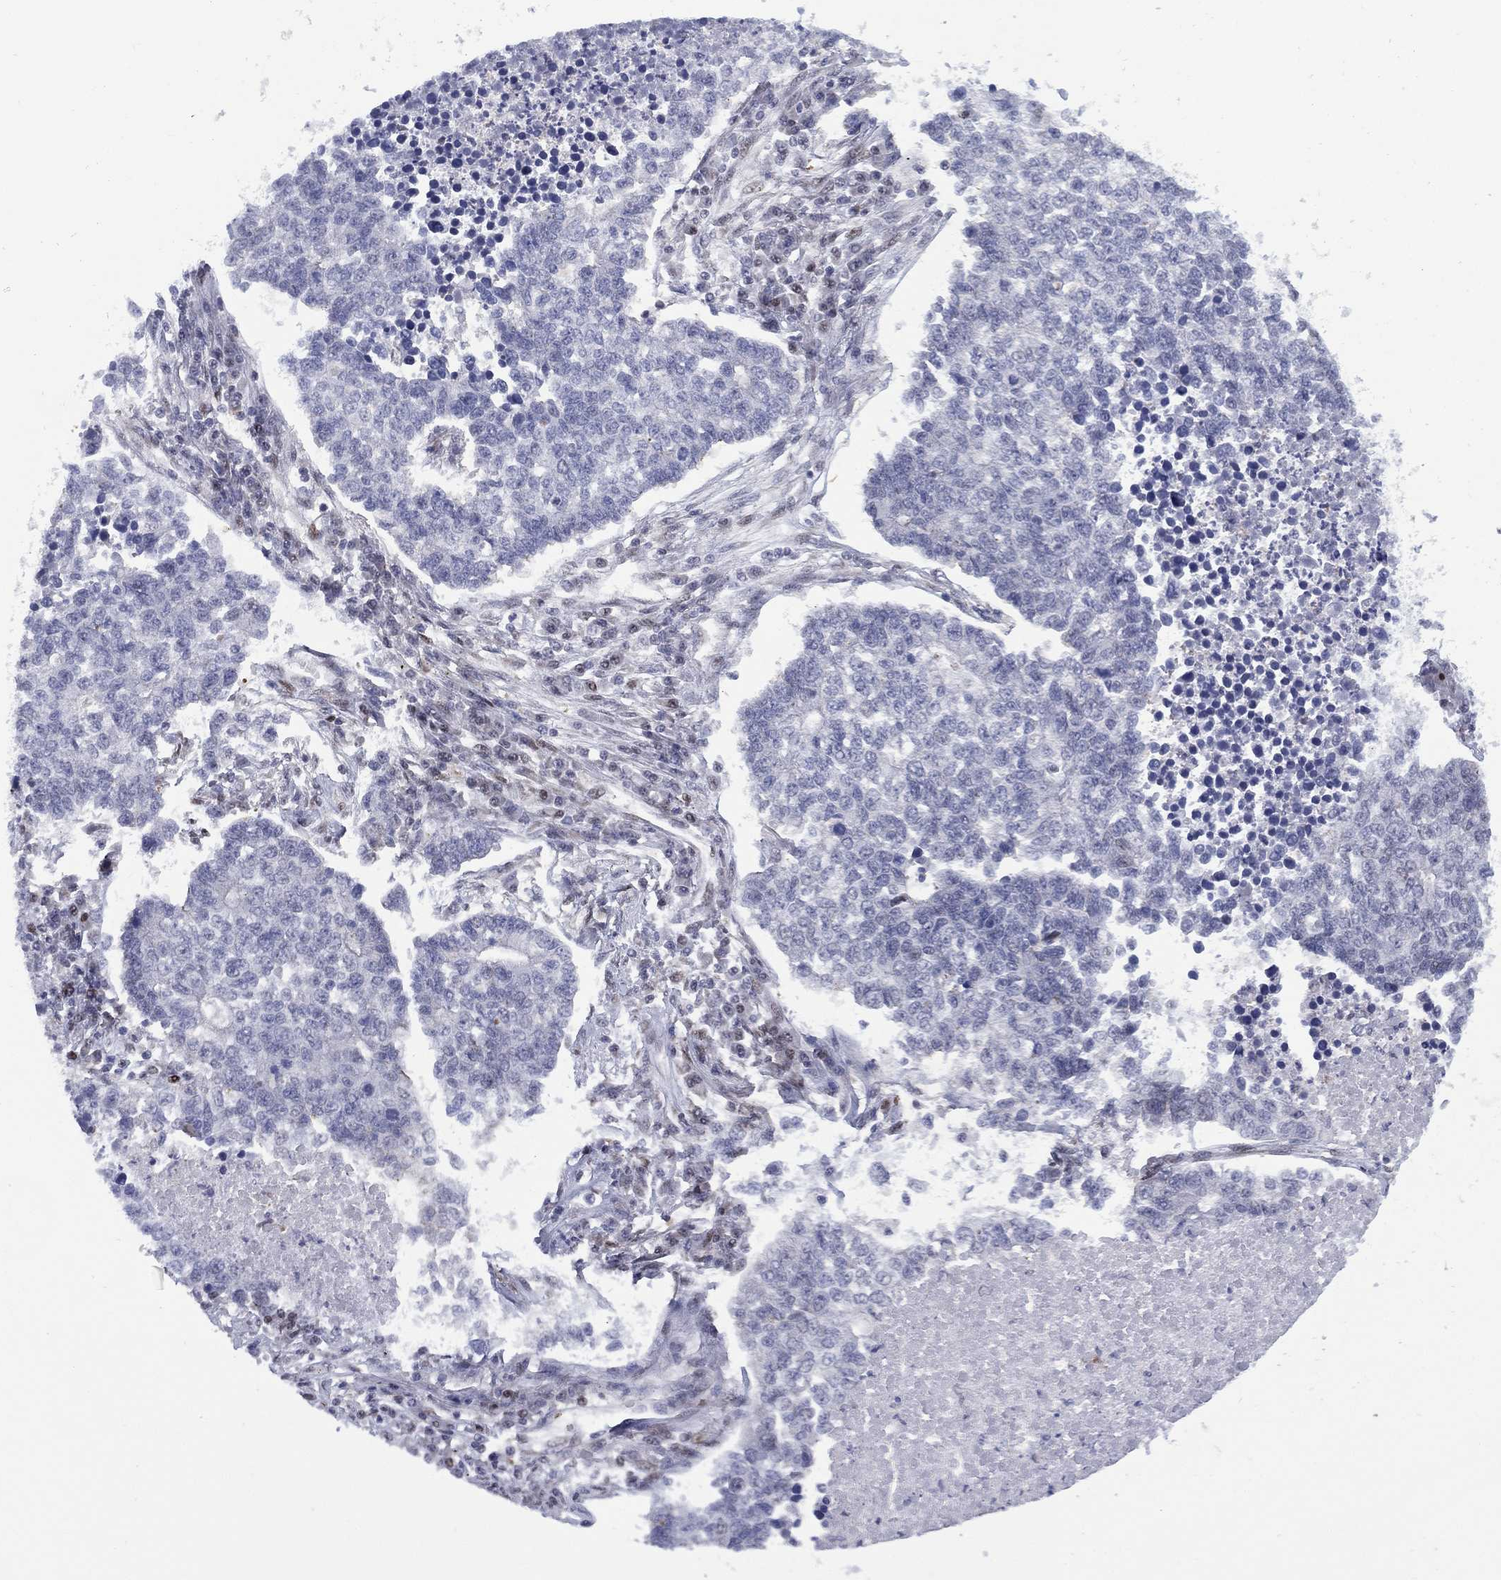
{"staining": {"intensity": "negative", "quantity": "none", "location": "none"}, "tissue": "lung cancer", "cell_type": "Tumor cells", "image_type": "cancer", "snomed": [{"axis": "morphology", "description": "Adenocarcinoma, NOS"}, {"axis": "topography", "description": "Lung"}], "caption": "There is no significant expression in tumor cells of lung cancer.", "gene": "SLC4A4", "patient": {"sex": "male", "age": 57}}